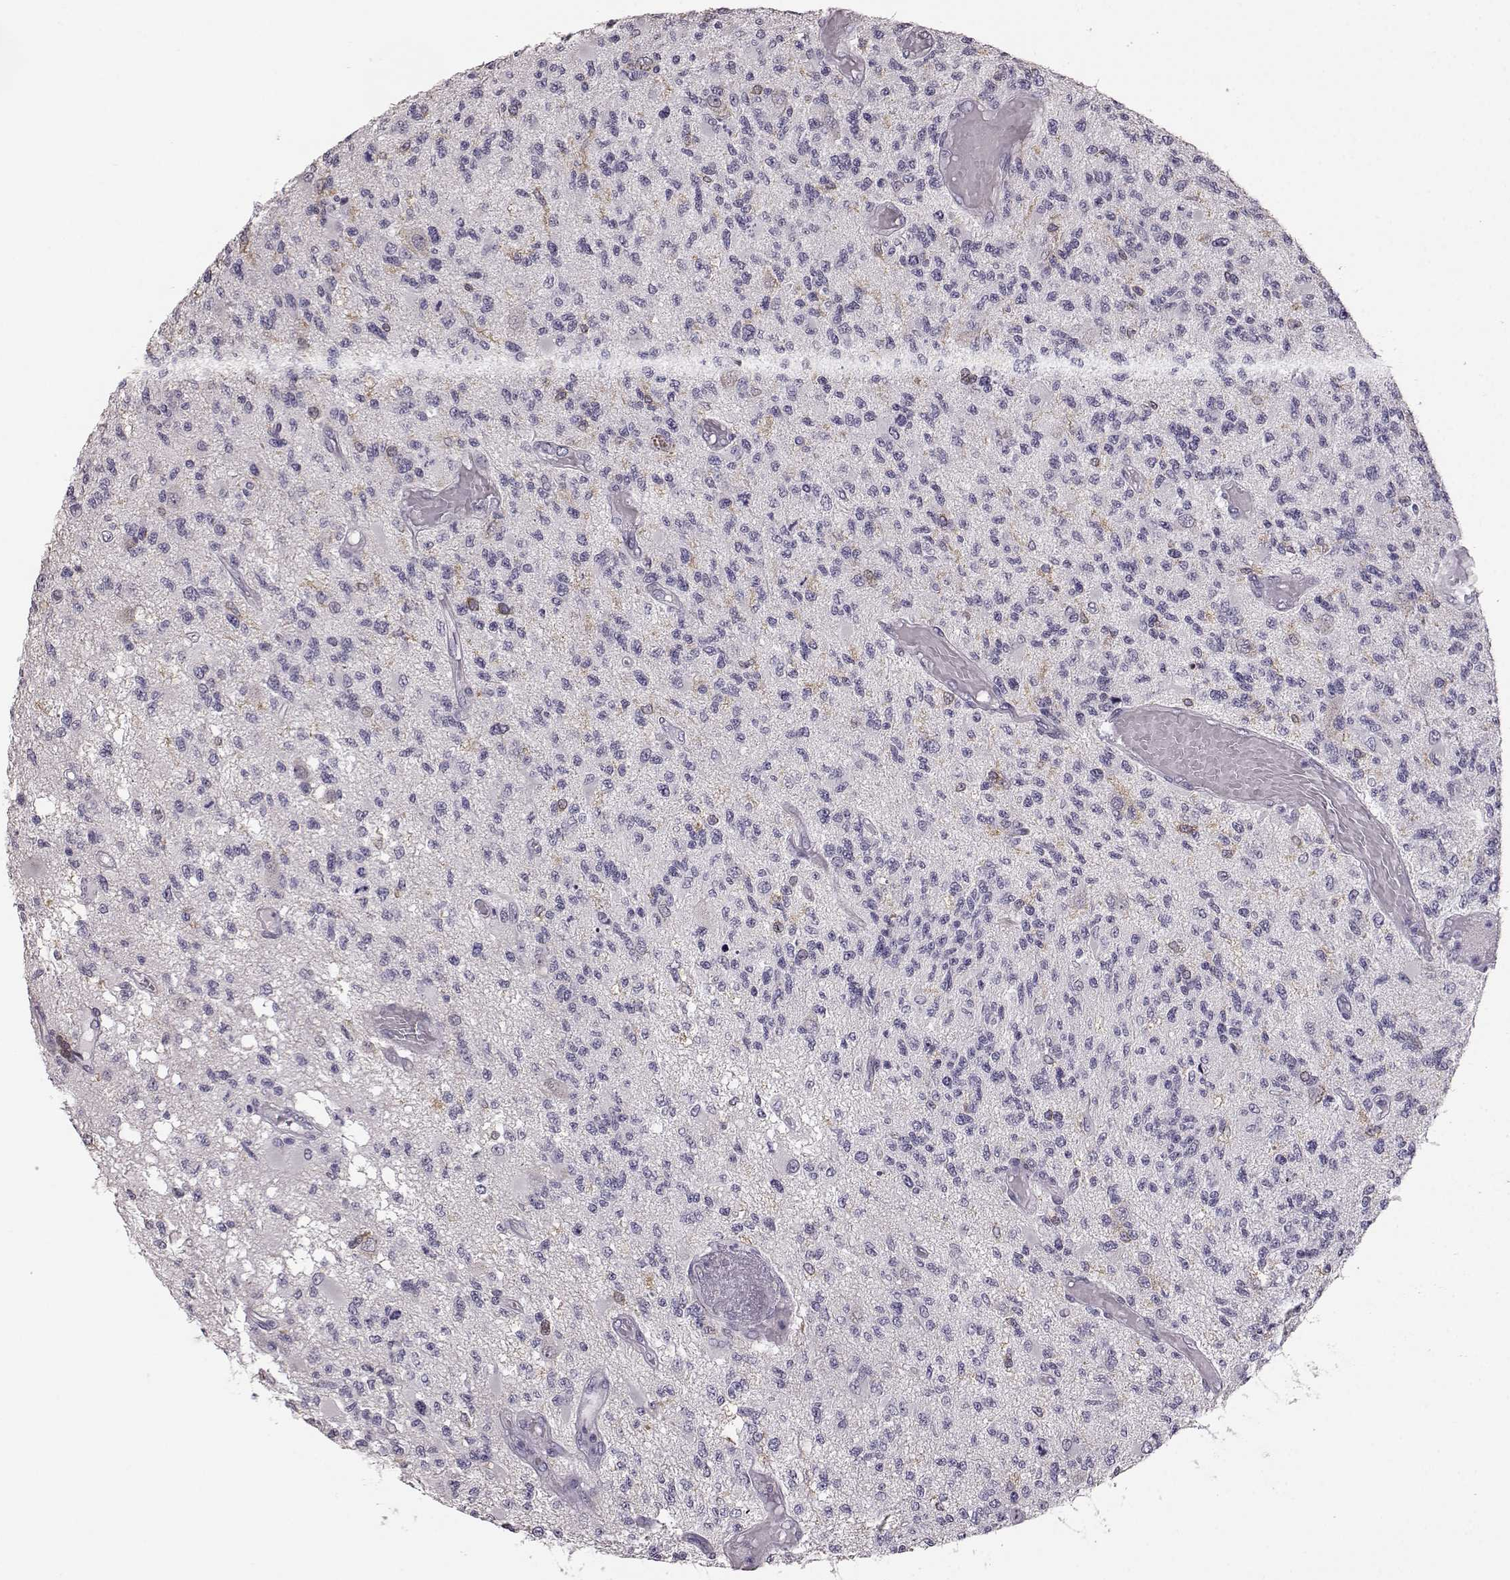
{"staining": {"intensity": "negative", "quantity": "none", "location": "none"}, "tissue": "glioma", "cell_type": "Tumor cells", "image_type": "cancer", "snomed": [{"axis": "morphology", "description": "Glioma, malignant, High grade"}, {"axis": "topography", "description": "Brain"}], "caption": "Immunohistochemistry micrograph of human malignant glioma (high-grade) stained for a protein (brown), which demonstrates no positivity in tumor cells.", "gene": "GPR50", "patient": {"sex": "female", "age": 63}}